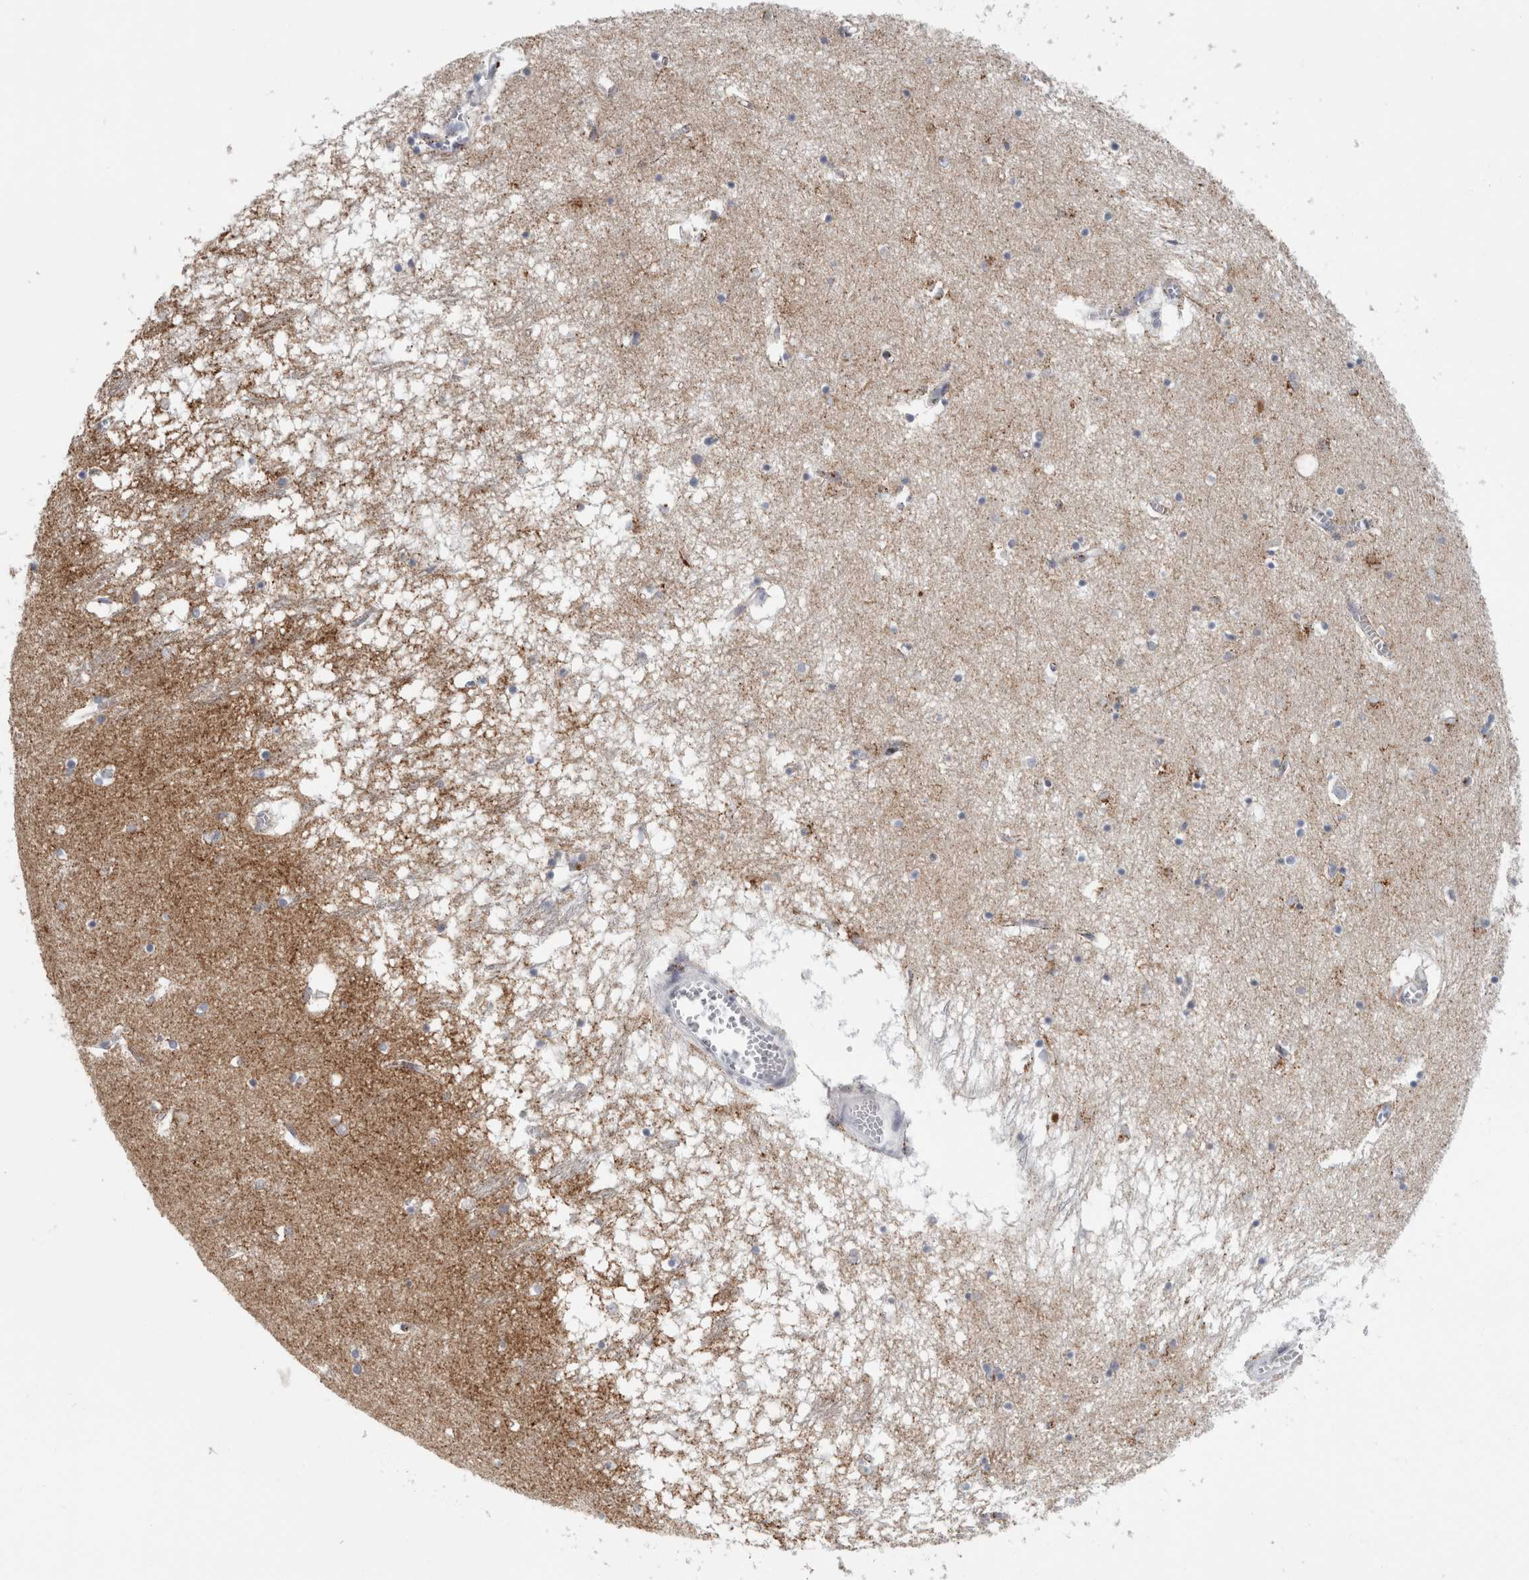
{"staining": {"intensity": "weak", "quantity": "<25%", "location": "cytoplasmic/membranous"}, "tissue": "hippocampus", "cell_type": "Glial cells", "image_type": "normal", "snomed": [{"axis": "morphology", "description": "Normal tissue, NOS"}, {"axis": "topography", "description": "Hippocampus"}], "caption": "Immunohistochemical staining of normal human hippocampus exhibits no significant expression in glial cells.", "gene": "CPE", "patient": {"sex": "male", "age": 70}}